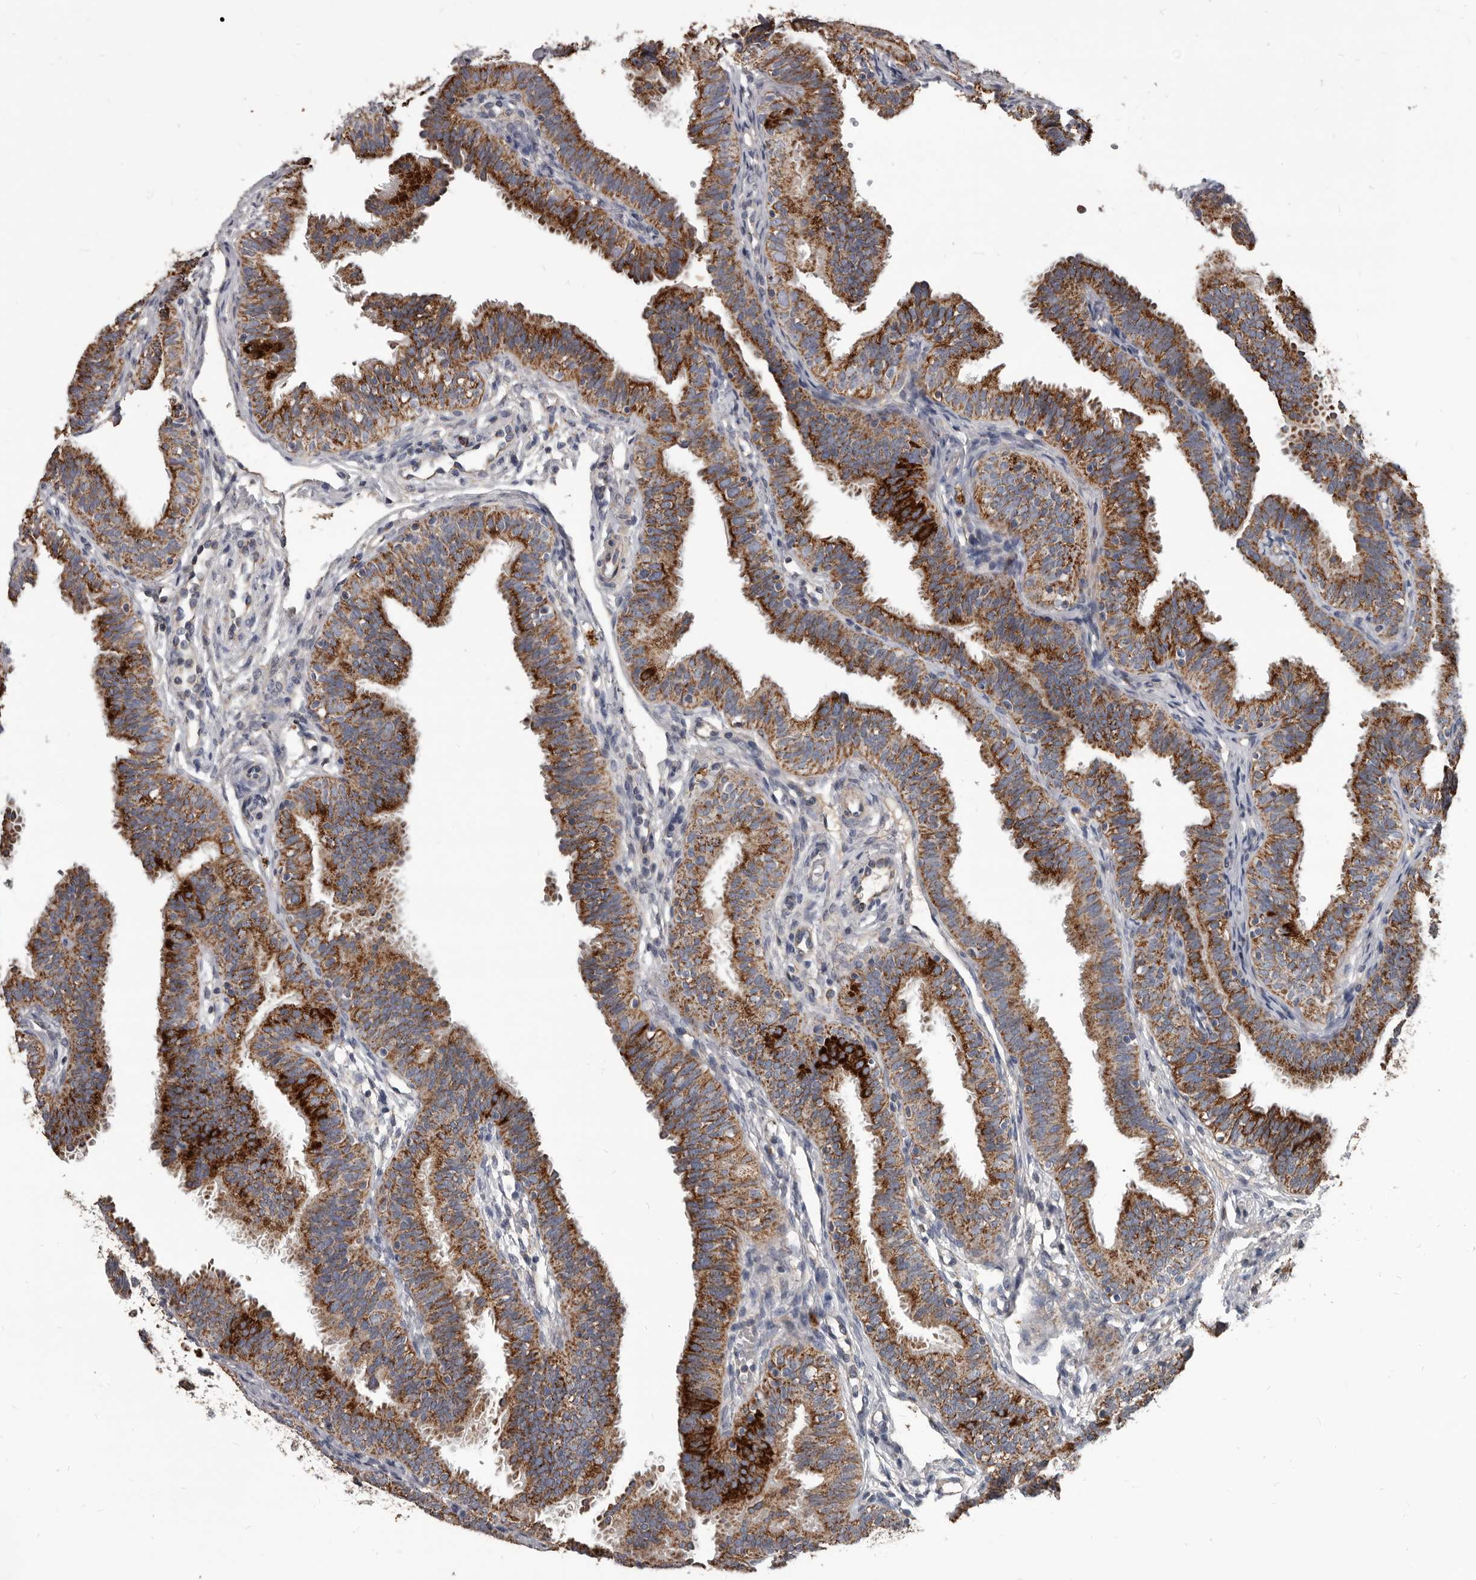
{"staining": {"intensity": "strong", "quantity": ">75%", "location": "cytoplasmic/membranous"}, "tissue": "fallopian tube", "cell_type": "Glandular cells", "image_type": "normal", "snomed": [{"axis": "morphology", "description": "Normal tissue, NOS"}, {"axis": "topography", "description": "Fallopian tube"}], "caption": "Glandular cells display high levels of strong cytoplasmic/membranous expression in approximately >75% of cells in benign human fallopian tube.", "gene": "ALDH5A1", "patient": {"sex": "female", "age": 35}}